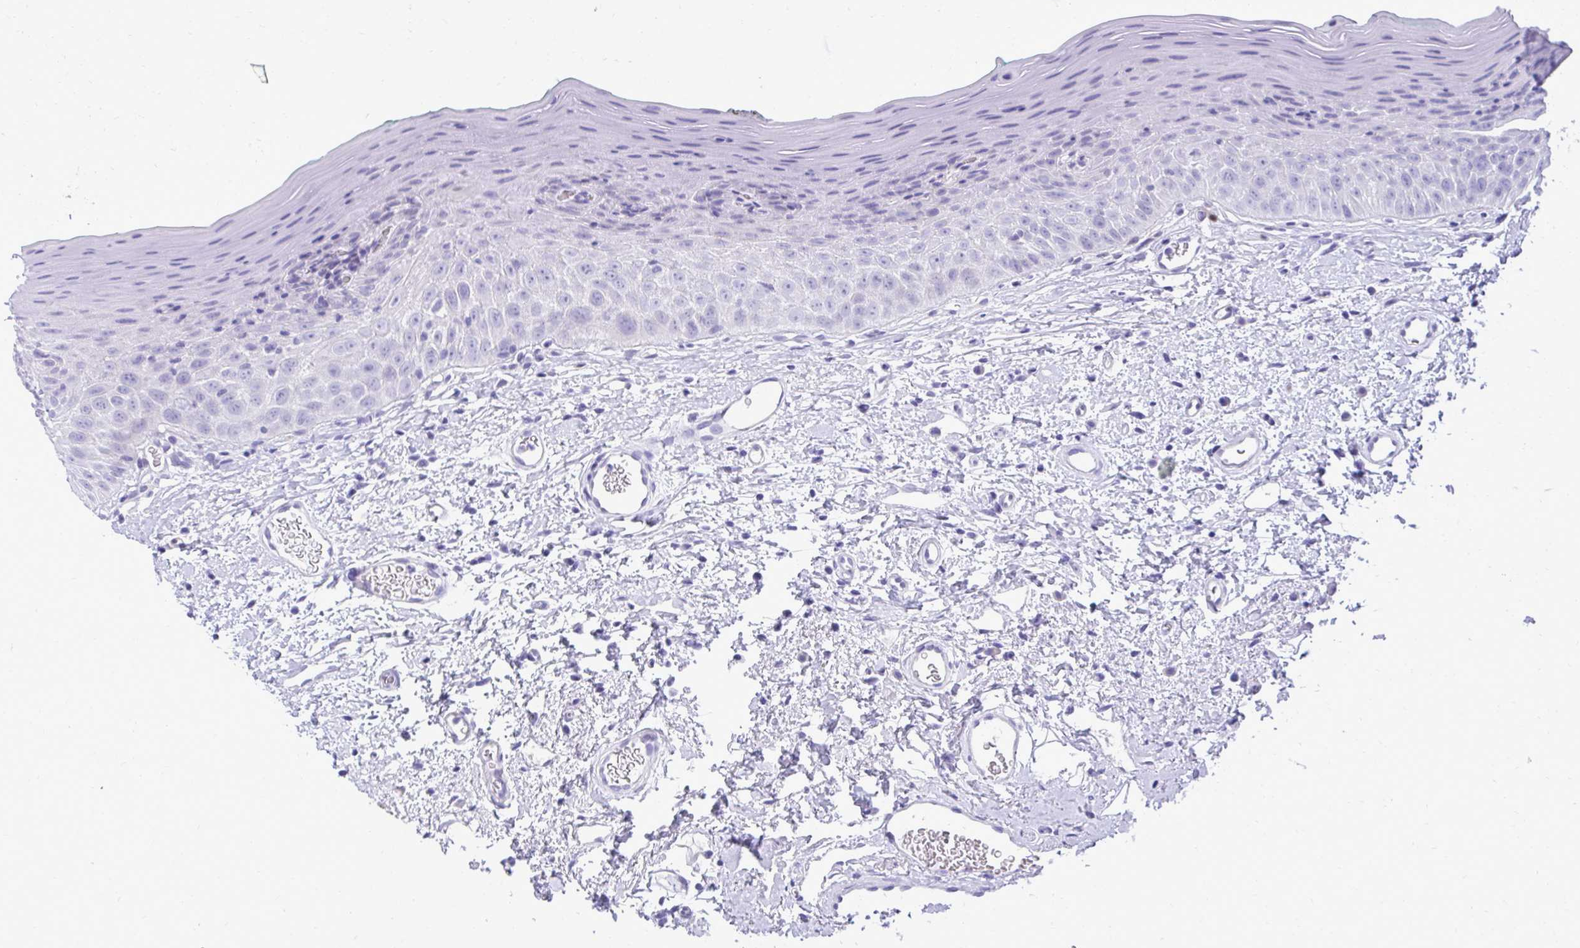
{"staining": {"intensity": "negative", "quantity": "none", "location": "none"}, "tissue": "oral mucosa", "cell_type": "Squamous epithelial cells", "image_type": "normal", "snomed": [{"axis": "morphology", "description": "Normal tissue, NOS"}, {"axis": "topography", "description": "Oral tissue"}, {"axis": "topography", "description": "Tounge, NOS"}], "caption": "This image is of unremarkable oral mucosa stained with IHC to label a protein in brown with the nuclei are counter-stained blue. There is no positivity in squamous epithelial cells.", "gene": "PGM2L1", "patient": {"sex": "male", "age": 83}}